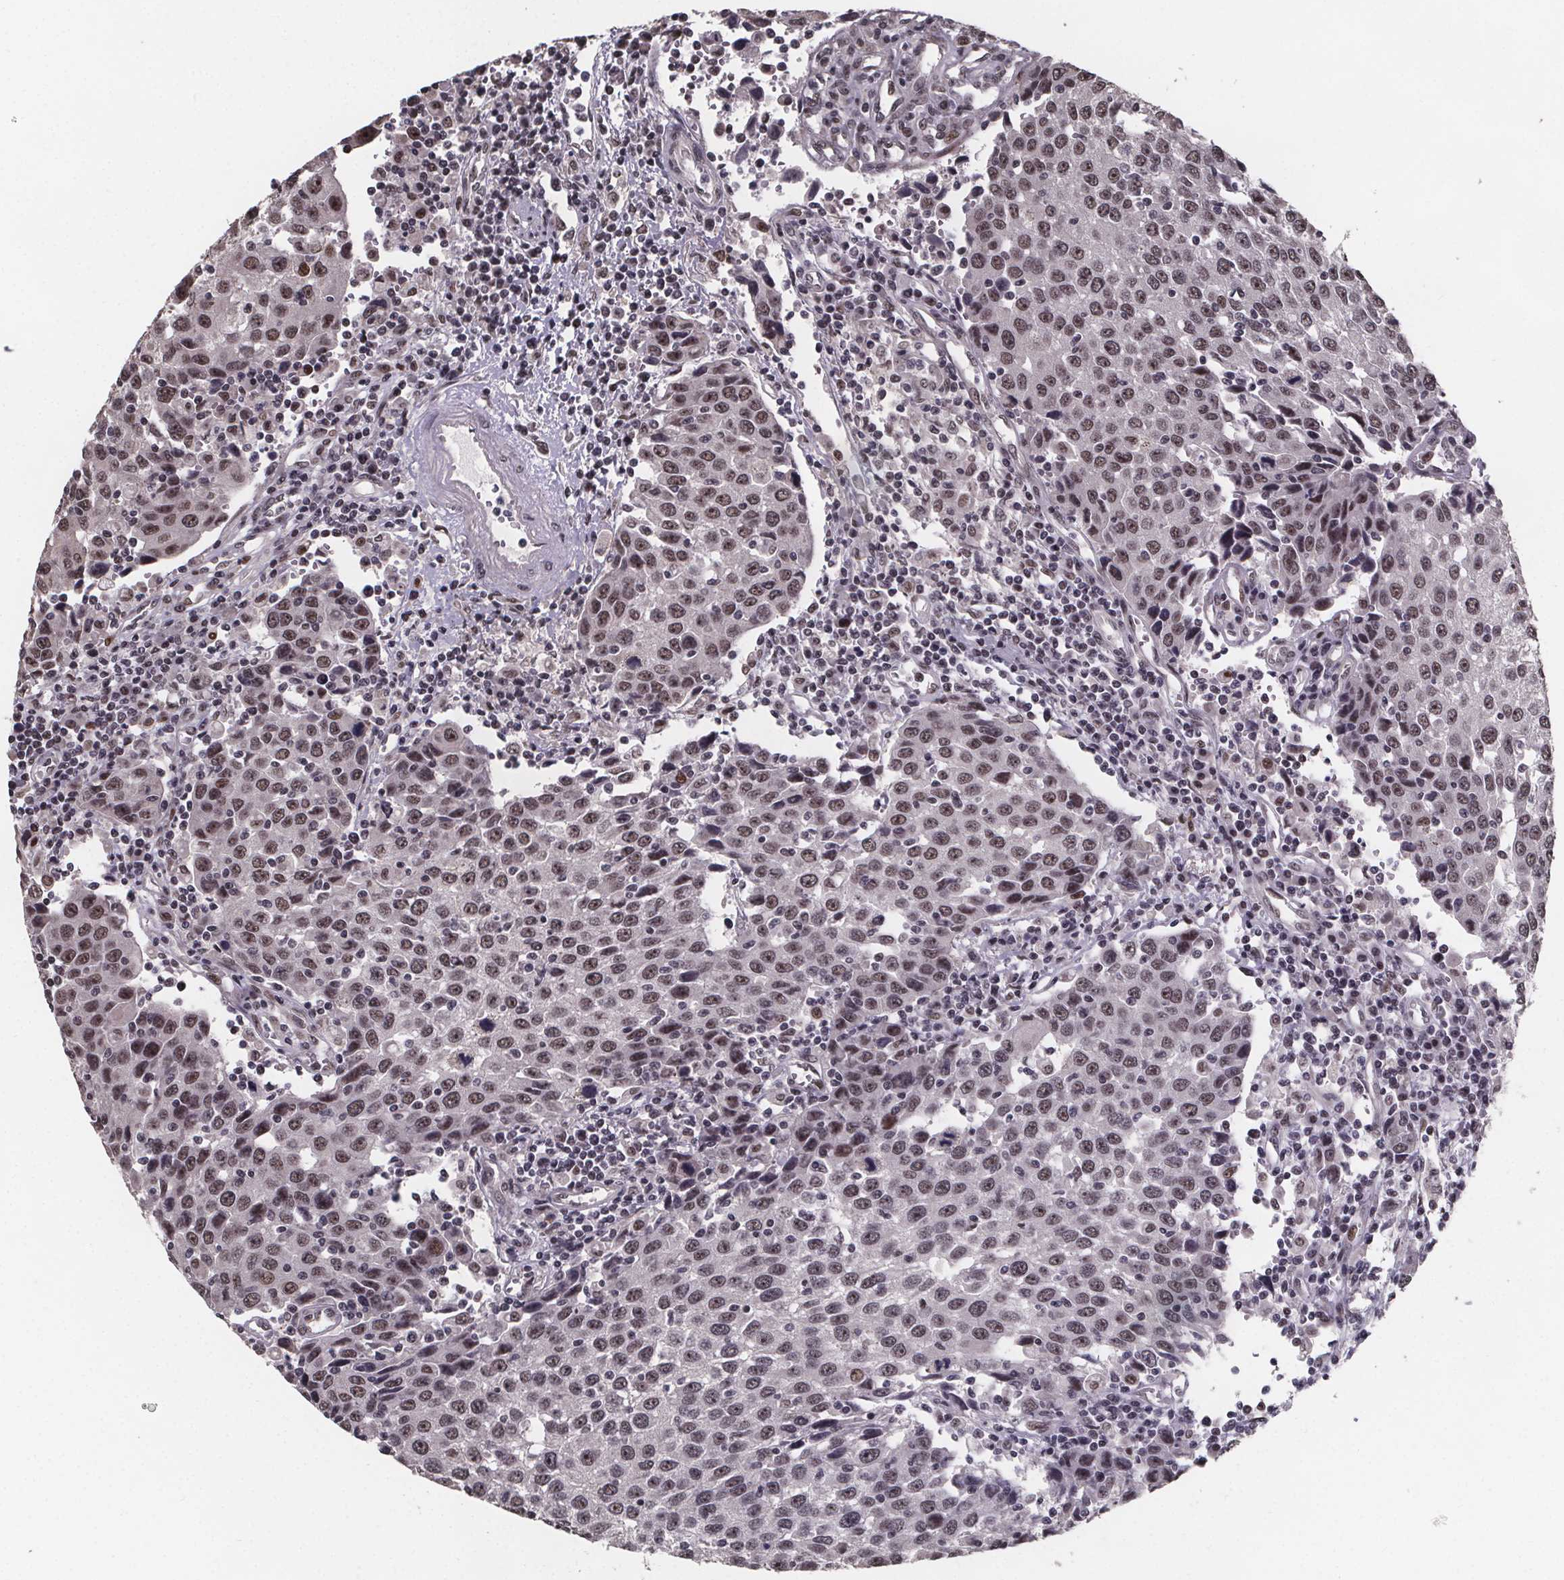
{"staining": {"intensity": "moderate", "quantity": ">75%", "location": "nuclear"}, "tissue": "urothelial cancer", "cell_type": "Tumor cells", "image_type": "cancer", "snomed": [{"axis": "morphology", "description": "Urothelial carcinoma, High grade"}, {"axis": "topography", "description": "Urinary bladder"}], "caption": "A brown stain highlights moderate nuclear staining of a protein in human urothelial cancer tumor cells.", "gene": "U2SURP", "patient": {"sex": "female", "age": 85}}